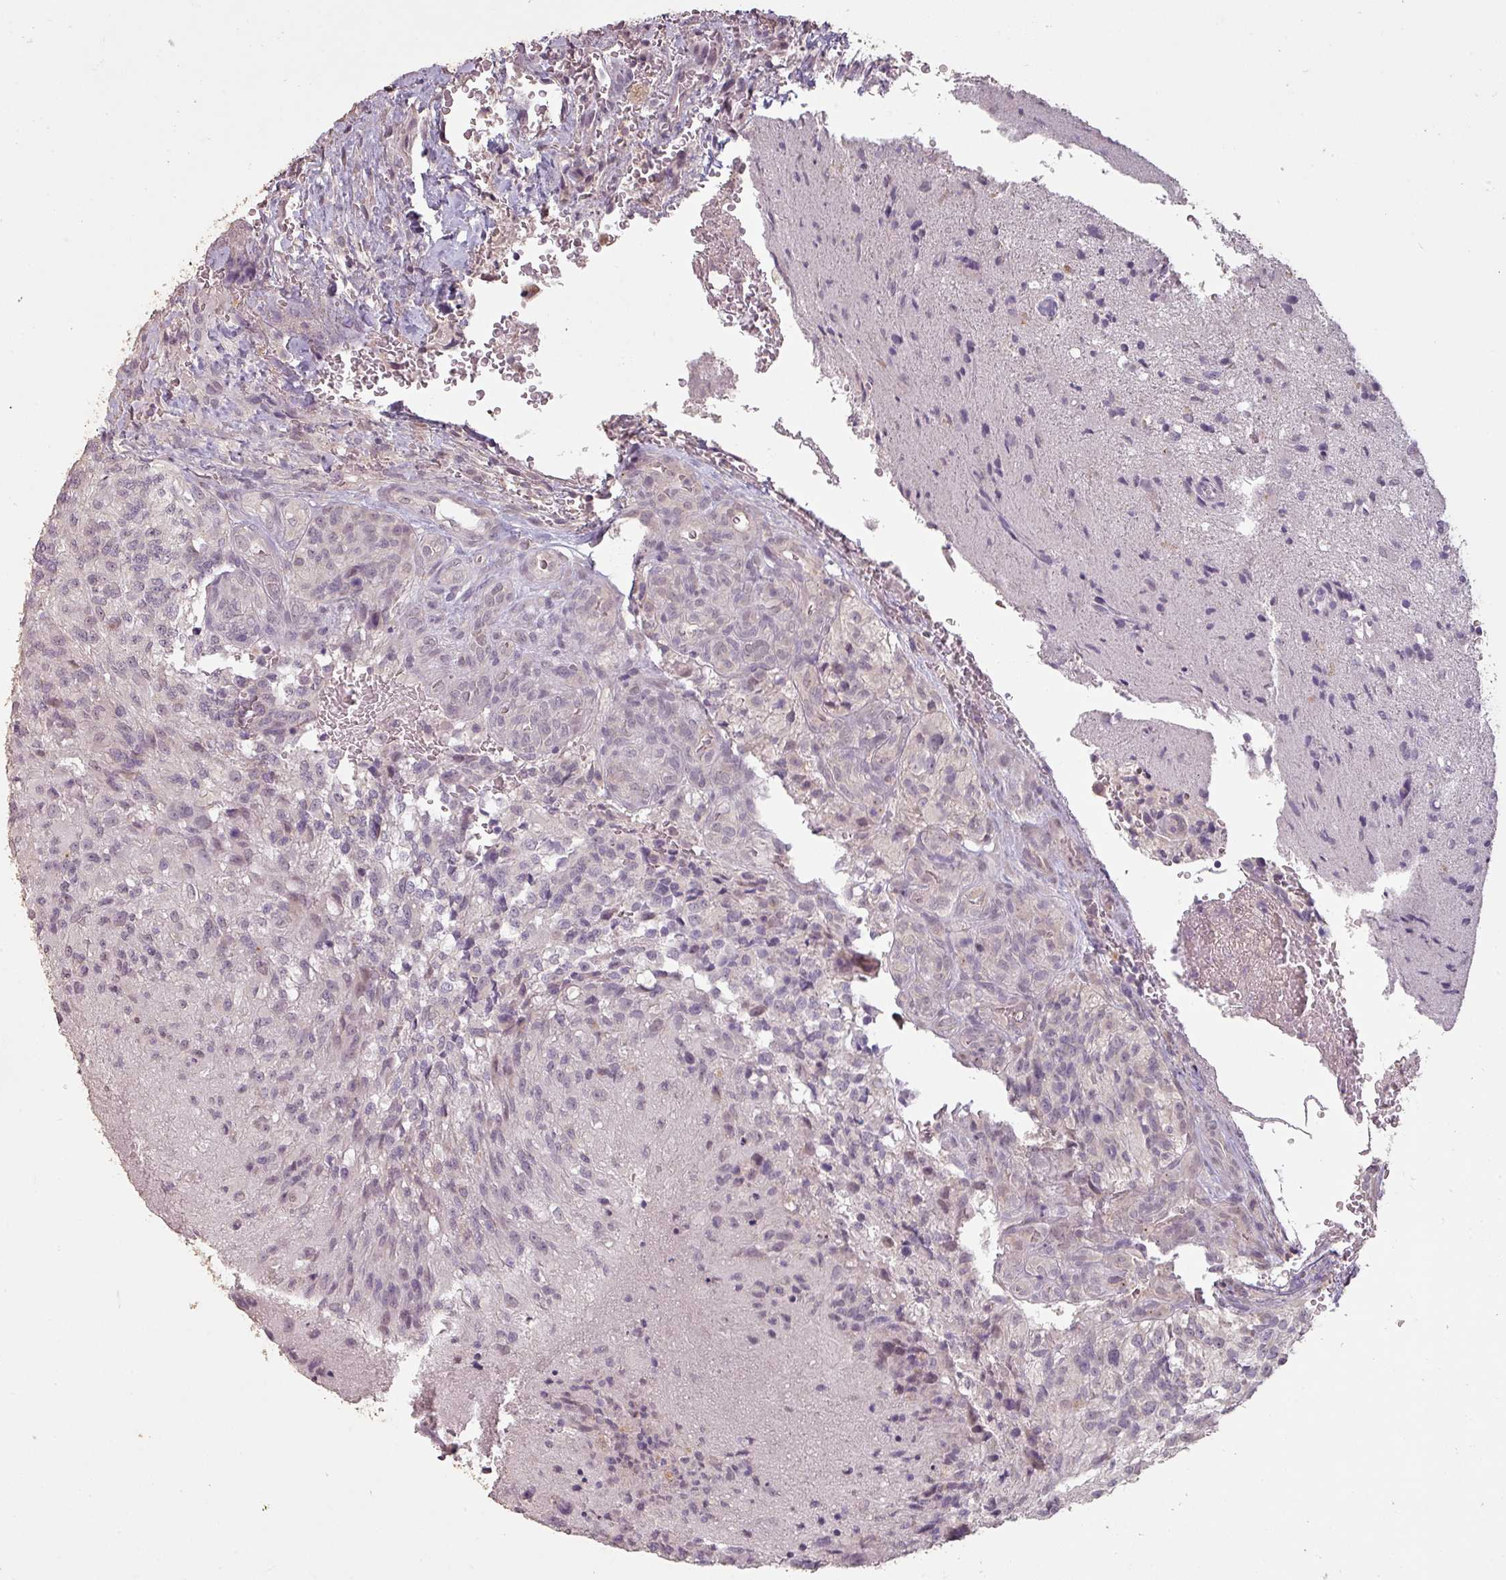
{"staining": {"intensity": "negative", "quantity": "none", "location": "none"}, "tissue": "glioma", "cell_type": "Tumor cells", "image_type": "cancer", "snomed": [{"axis": "morphology", "description": "Normal tissue, NOS"}, {"axis": "morphology", "description": "Glioma, malignant, High grade"}, {"axis": "topography", "description": "Cerebral cortex"}], "caption": "Immunohistochemical staining of human malignant glioma (high-grade) exhibits no significant staining in tumor cells.", "gene": "LYPLA1", "patient": {"sex": "male", "age": 56}}